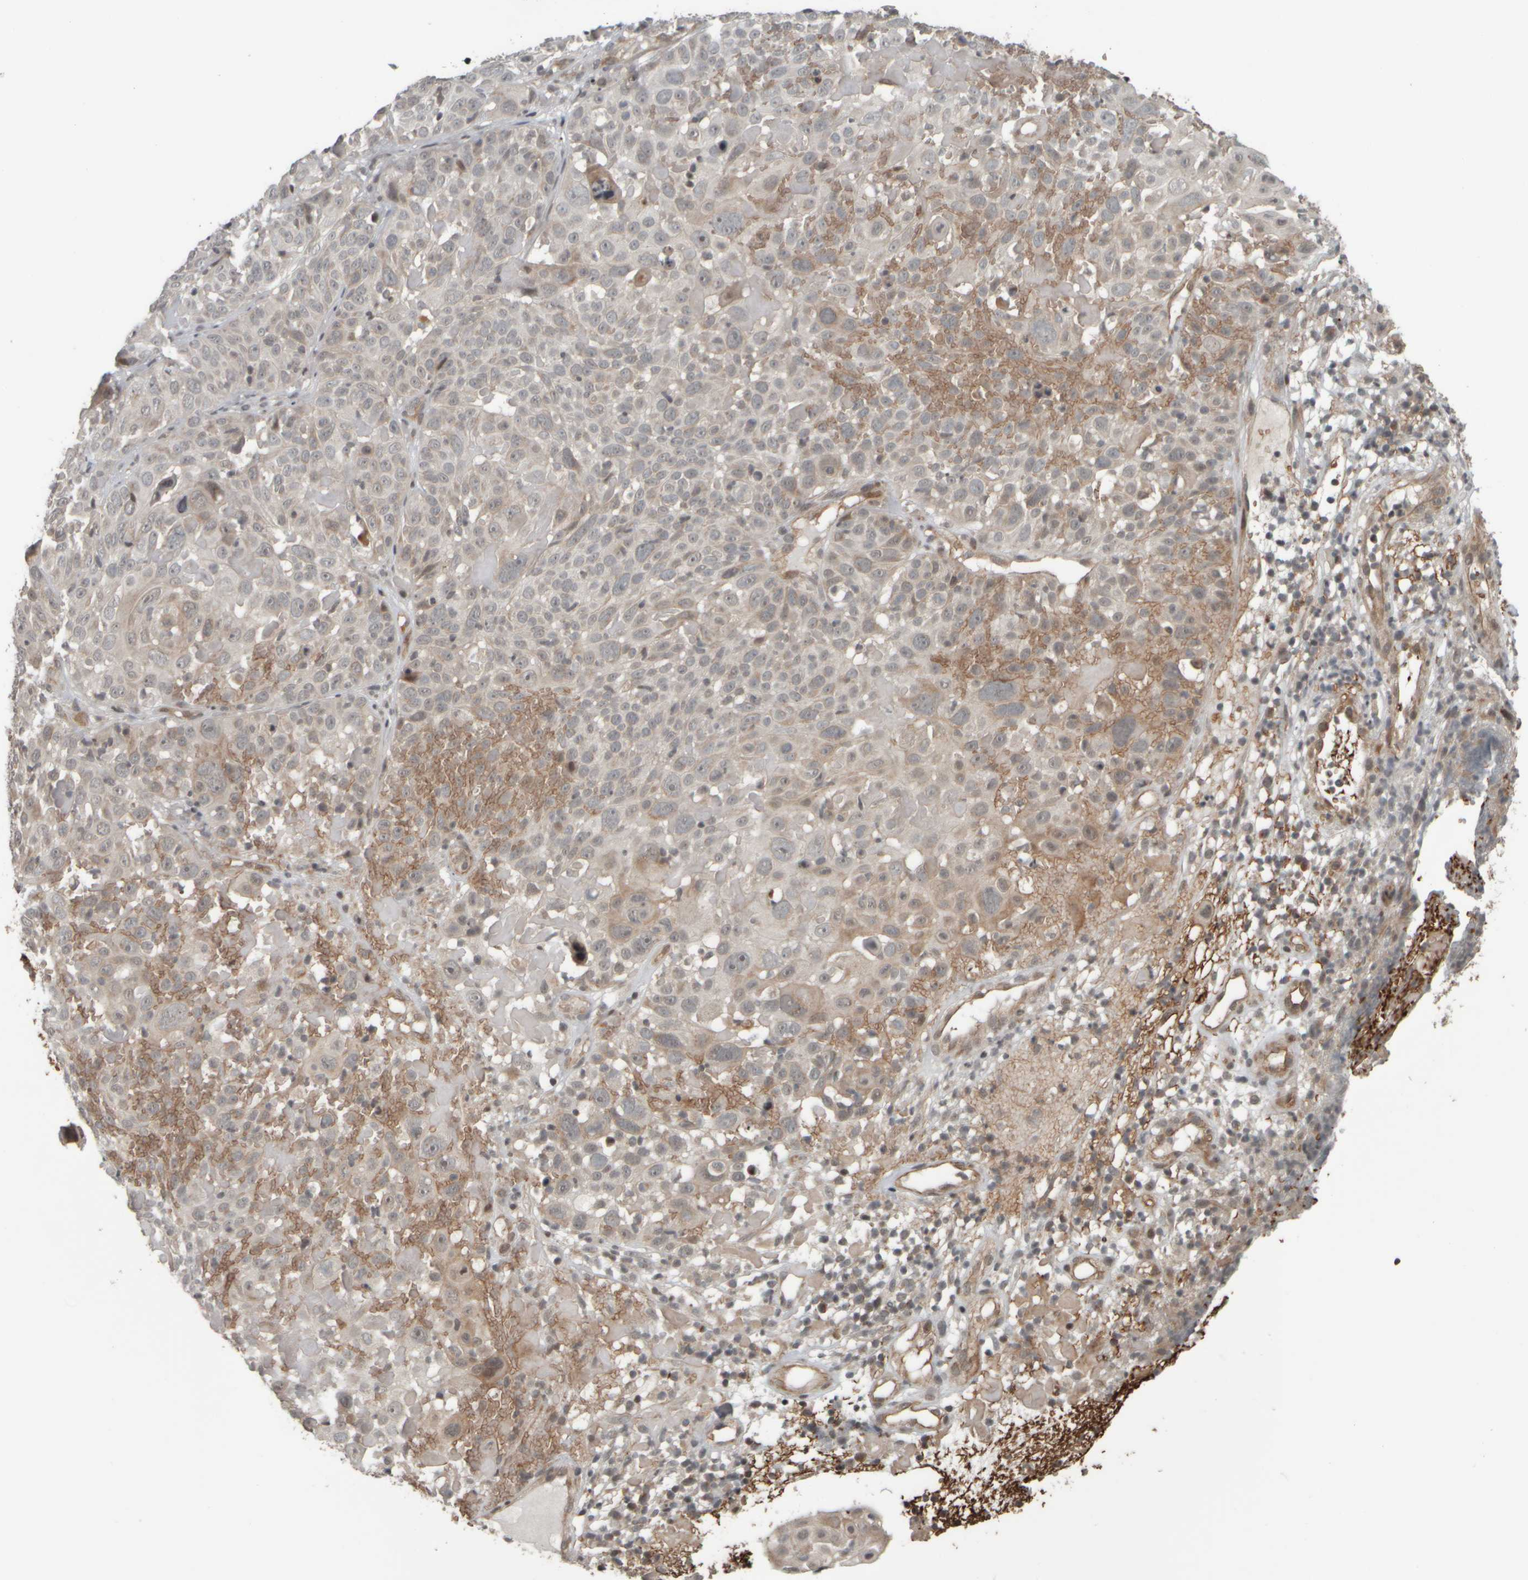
{"staining": {"intensity": "weak", "quantity": "<25%", "location": "cytoplasmic/membranous,nuclear"}, "tissue": "cervical cancer", "cell_type": "Tumor cells", "image_type": "cancer", "snomed": [{"axis": "morphology", "description": "Squamous cell carcinoma, NOS"}, {"axis": "topography", "description": "Cervix"}], "caption": "High magnification brightfield microscopy of cervical squamous cell carcinoma stained with DAB (brown) and counterstained with hematoxylin (blue): tumor cells show no significant positivity.", "gene": "NAPG", "patient": {"sex": "female", "age": 74}}